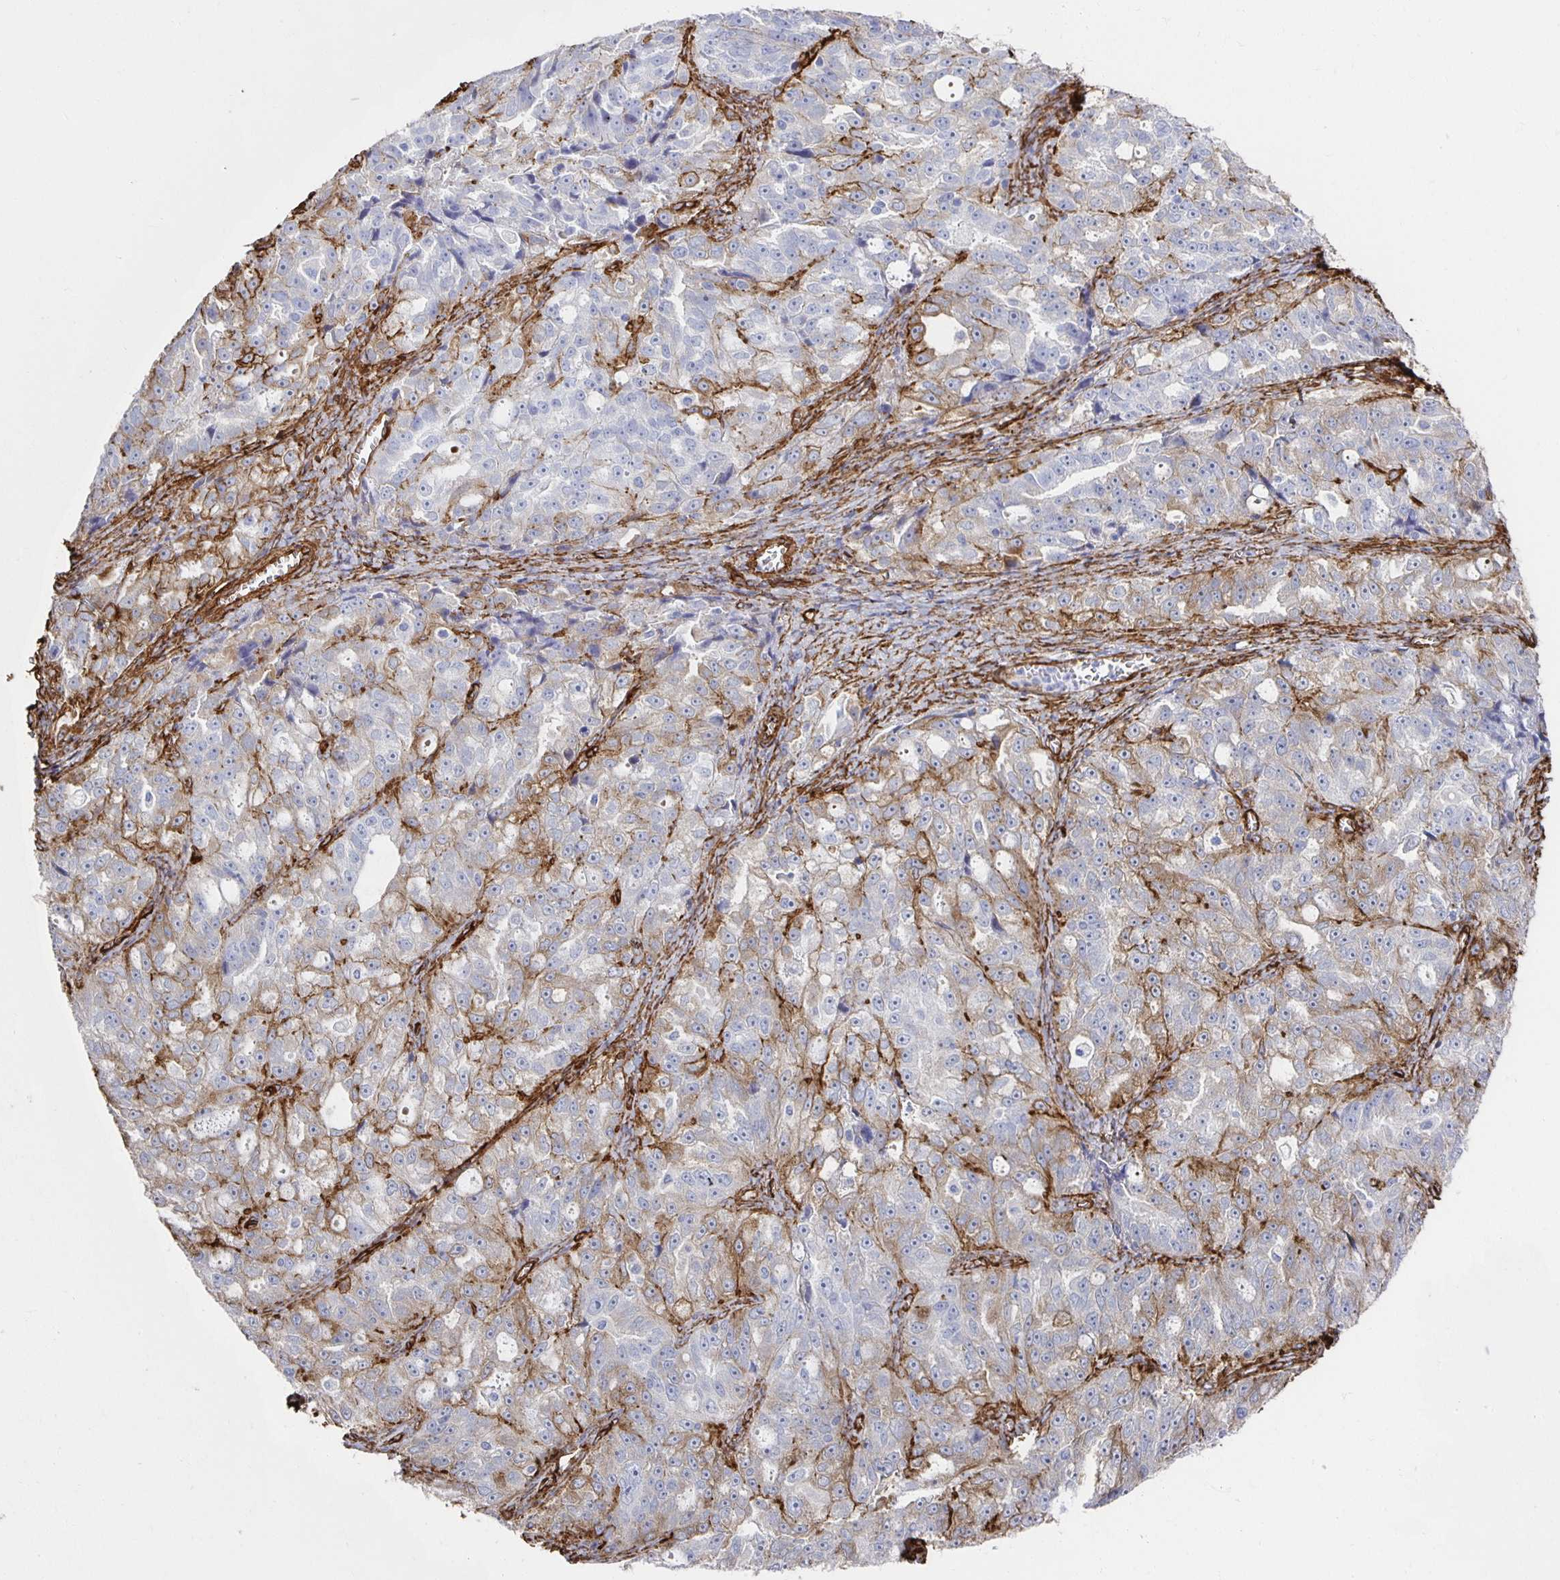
{"staining": {"intensity": "weak", "quantity": "25%-75%", "location": "cytoplasmic/membranous"}, "tissue": "ovarian cancer", "cell_type": "Tumor cells", "image_type": "cancer", "snomed": [{"axis": "morphology", "description": "Cystadenocarcinoma, serous, NOS"}, {"axis": "topography", "description": "Ovary"}], "caption": "Serous cystadenocarcinoma (ovarian) stained with a brown dye reveals weak cytoplasmic/membranous positive expression in about 25%-75% of tumor cells.", "gene": "VIPR2", "patient": {"sex": "female", "age": 51}}